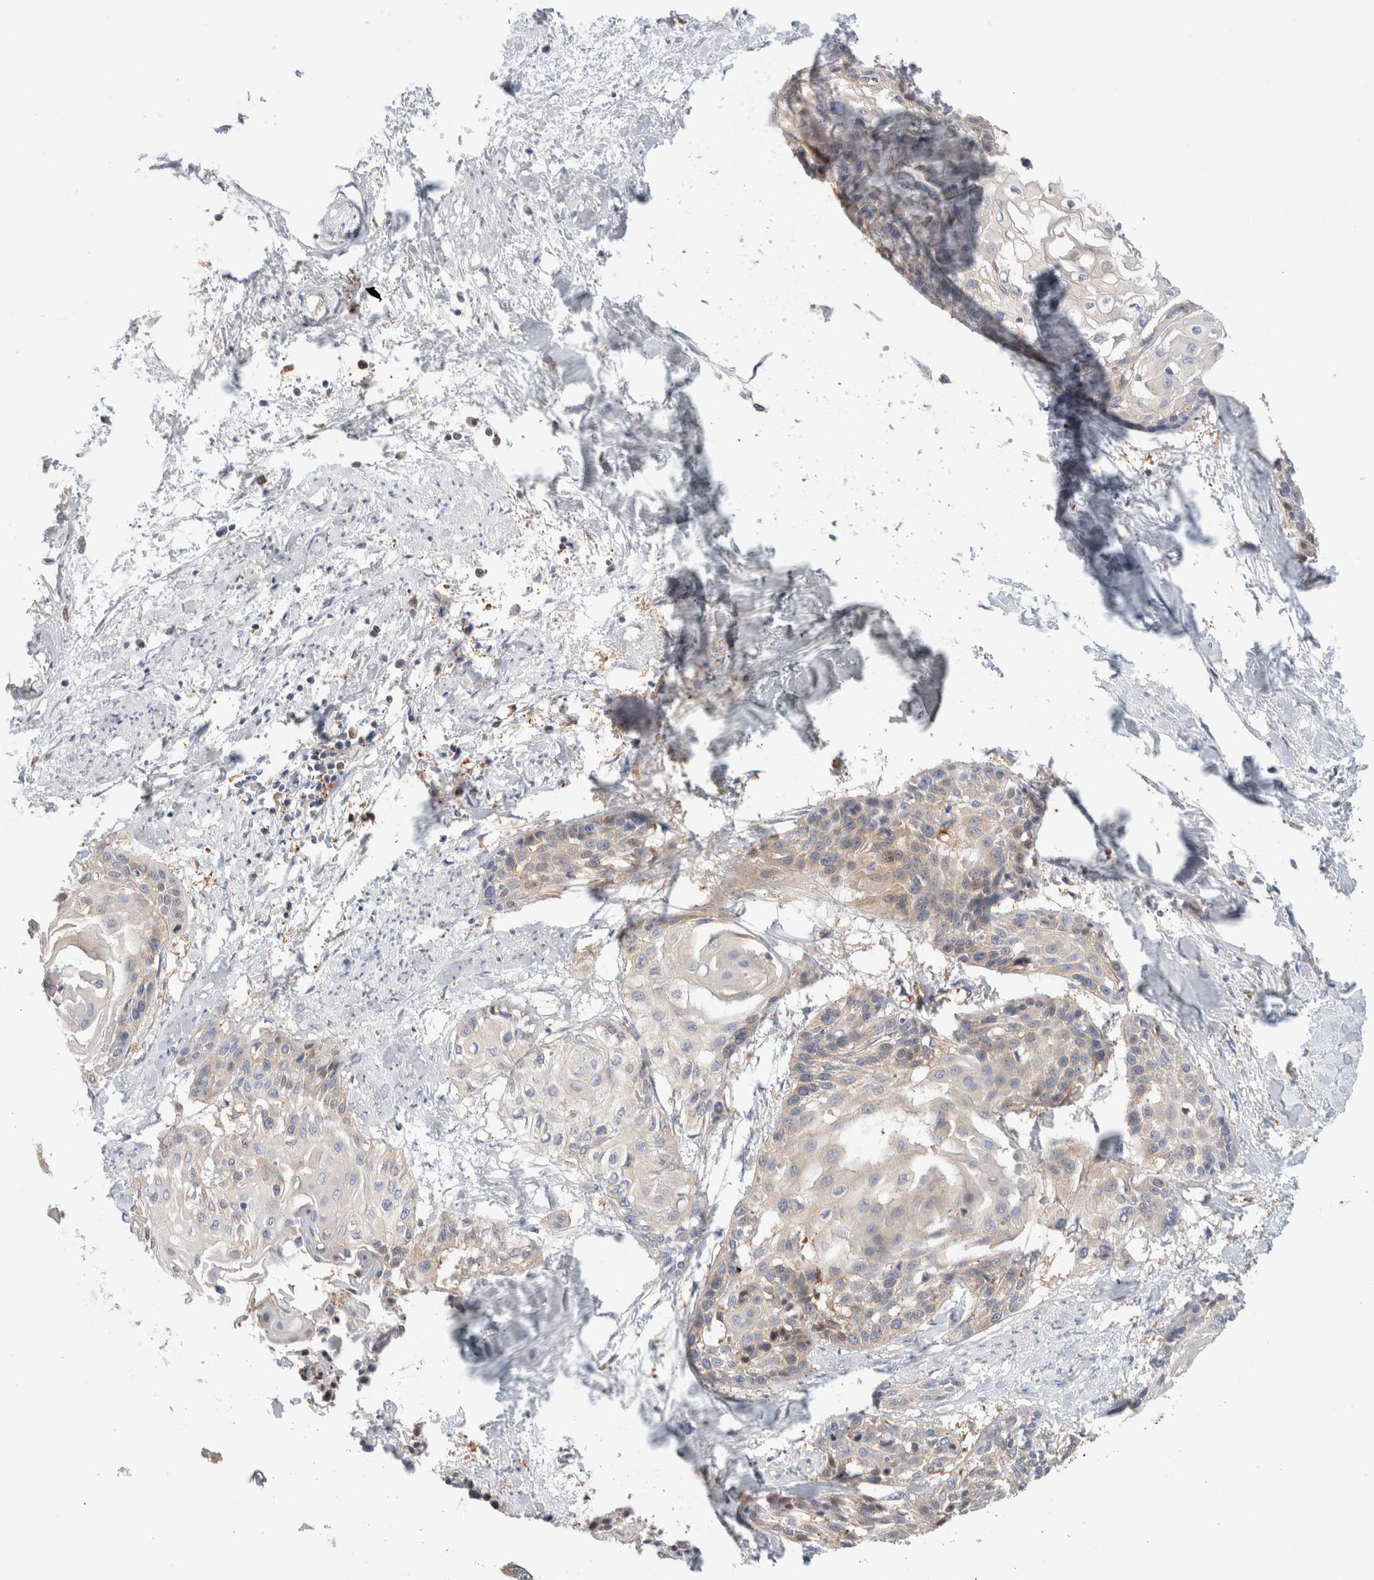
{"staining": {"intensity": "weak", "quantity": ">75%", "location": "cytoplasmic/membranous"}, "tissue": "cervical cancer", "cell_type": "Tumor cells", "image_type": "cancer", "snomed": [{"axis": "morphology", "description": "Squamous cell carcinoma, NOS"}, {"axis": "topography", "description": "Cervix"}], "caption": "Immunohistochemical staining of squamous cell carcinoma (cervical) demonstrates low levels of weak cytoplasmic/membranous staining in approximately >75% of tumor cells. The staining was performed using DAB to visualize the protein expression in brown, while the nuclei were stained in blue with hematoxylin (Magnification: 20x).", "gene": "KLHL14", "patient": {"sex": "female", "age": 57}}